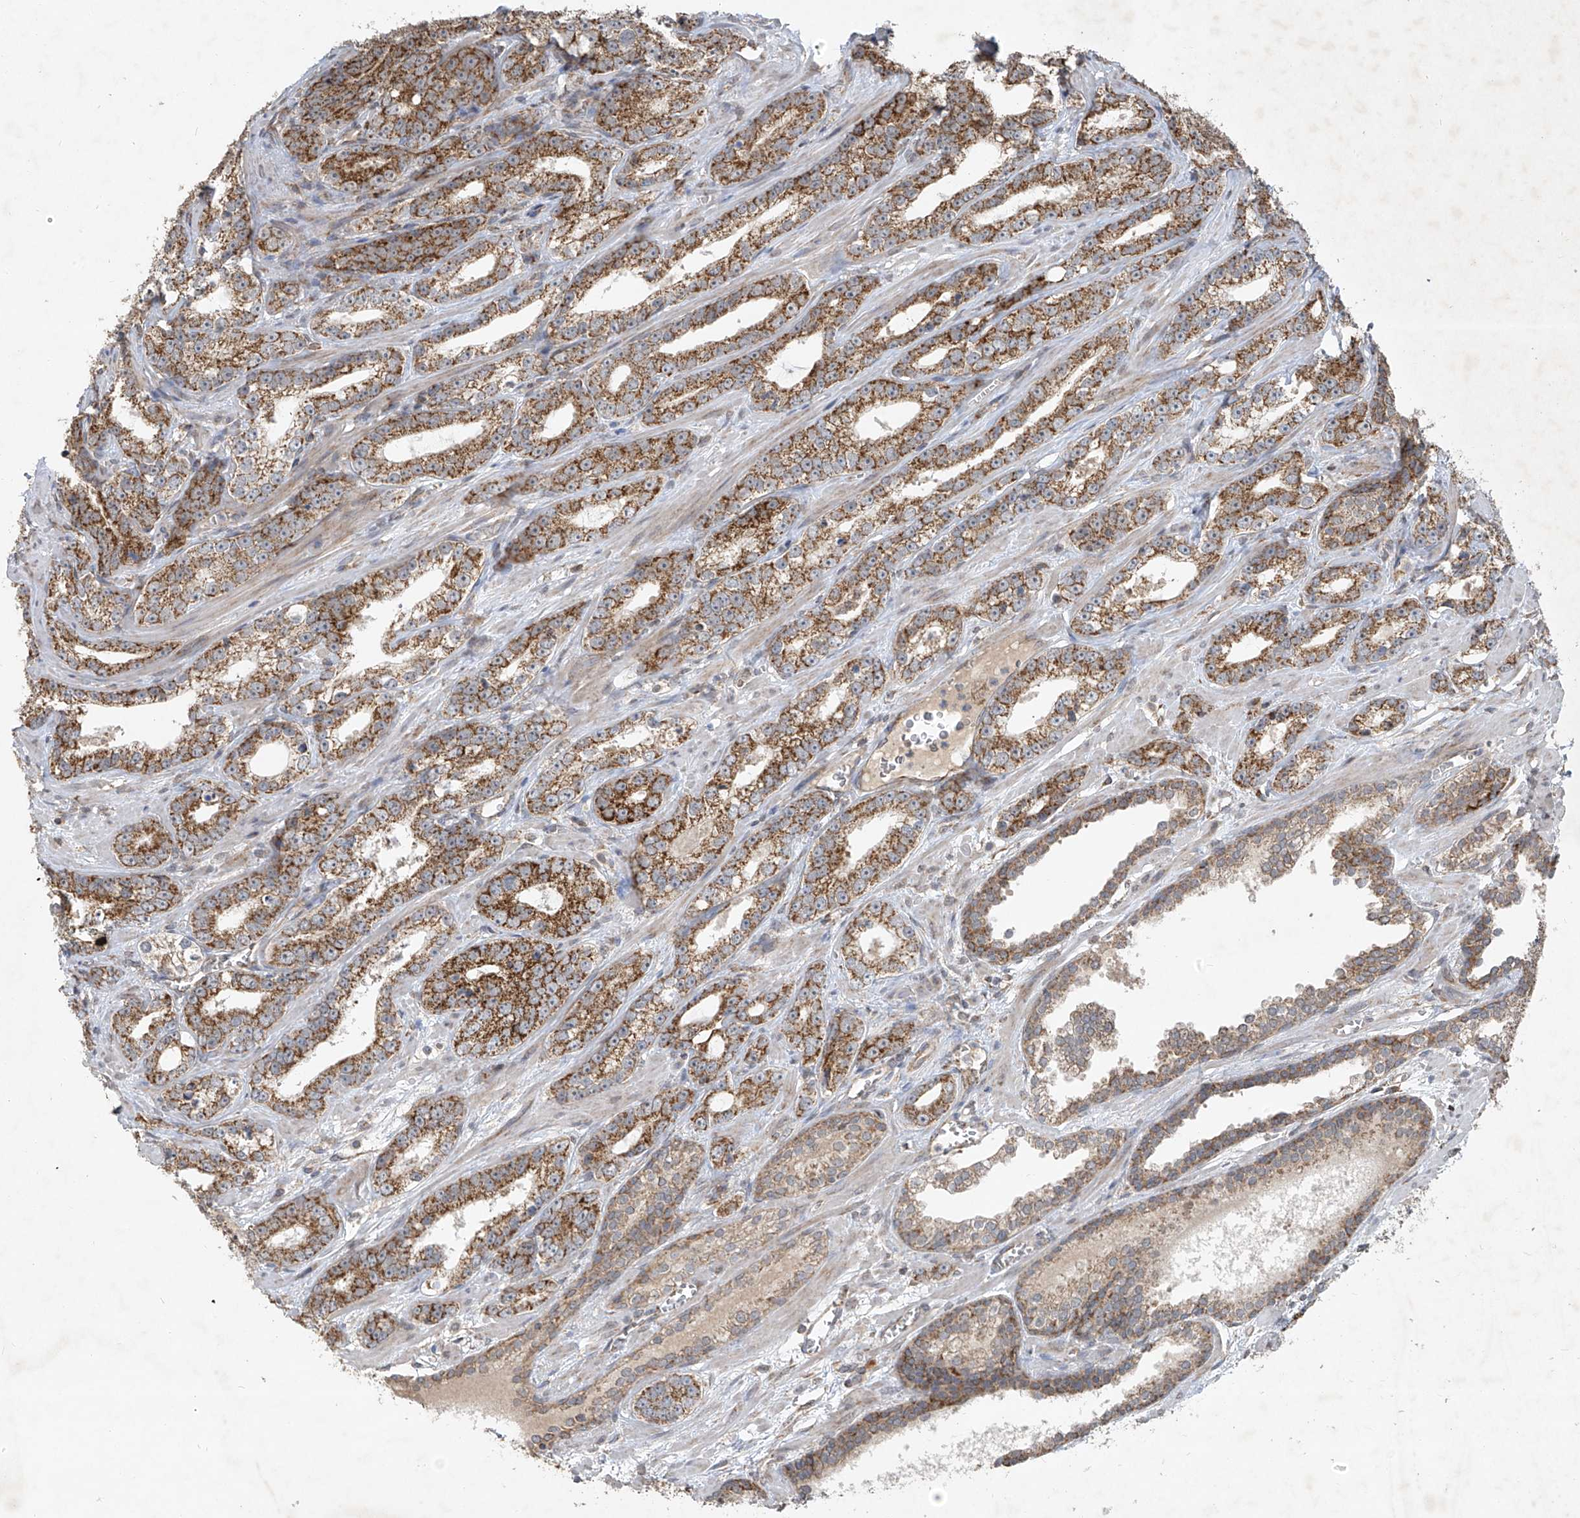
{"staining": {"intensity": "moderate", "quantity": ">75%", "location": "cytoplasmic/membranous"}, "tissue": "prostate cancer", "cell_type": "Tumor cells", "image_type": "cancer", "snomed": [{"axis": "morphology", "description": "Adenocarcinoma, High grade"}, {"axis": "topography", "description": "Prostate"}], "caption": "The photomicrograph demonstrates immunohistochemical staining of adenocarcinoma (high-grade) (prostate). There is moderate cytoplasmic/membranous expression is present in about >75% of tumor cells.", "gene": "UQCC1", "patient": {"sex": "male", "age": 62}}